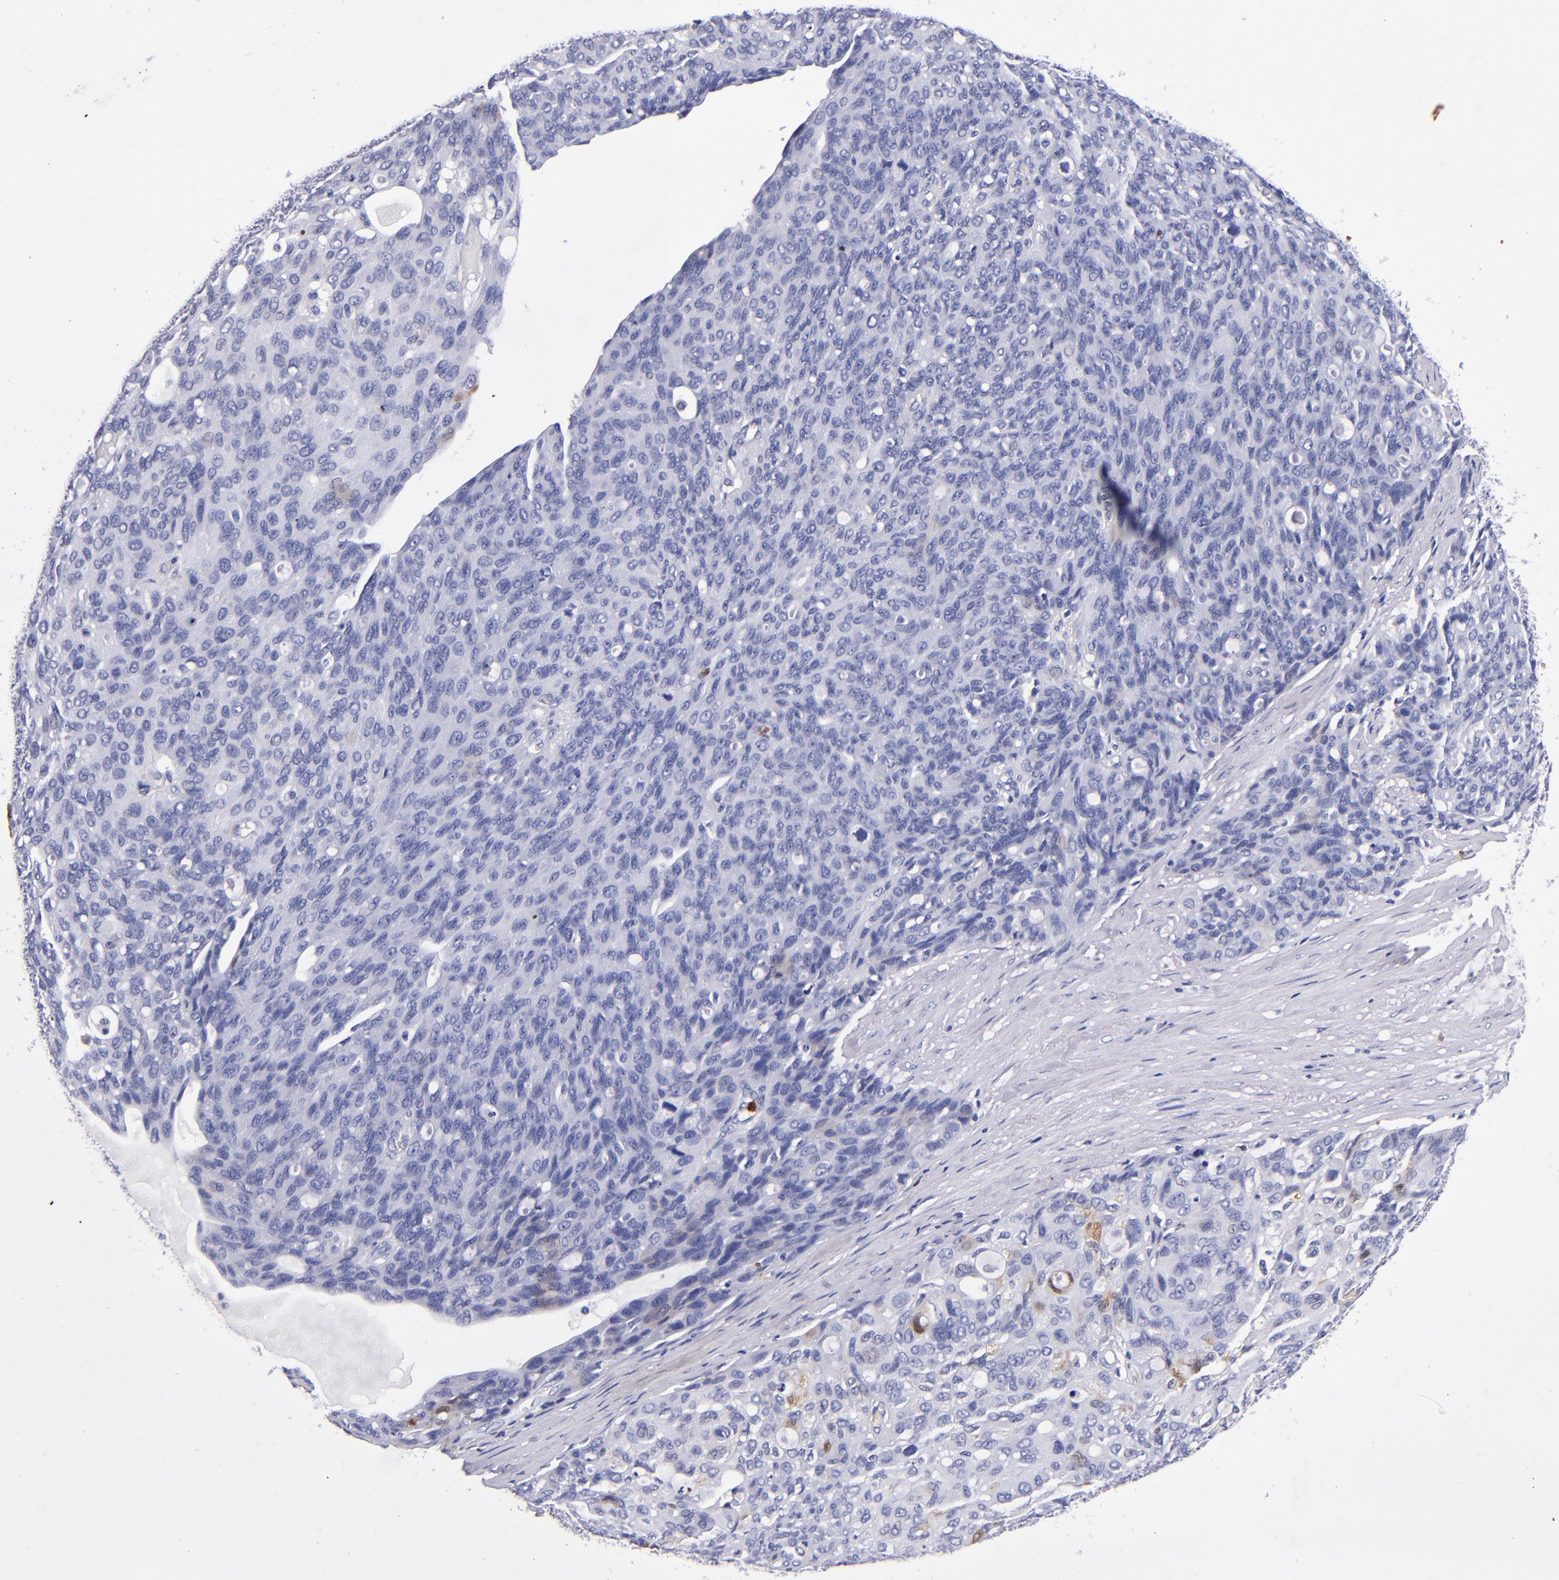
{"staining": {"intensity": "negative", "quantity": "none", "location": "none"}, "tissue": "ovarian cancer", "cell_type": "Tumor cells", "image_type": "cancer", "snomed": [{"axis": "morphology", "description": "Carcinoma, endometroid"}, {"axis": "topography", "description": "Ovary"}], "caption": "IHC image of endometroid carcinoma (ovarian) stained for a protein (brown), which demonstrates no positivity in tumor cells.", "gene": "S100A8", "patient": {"sex": "female", "age": 60}}